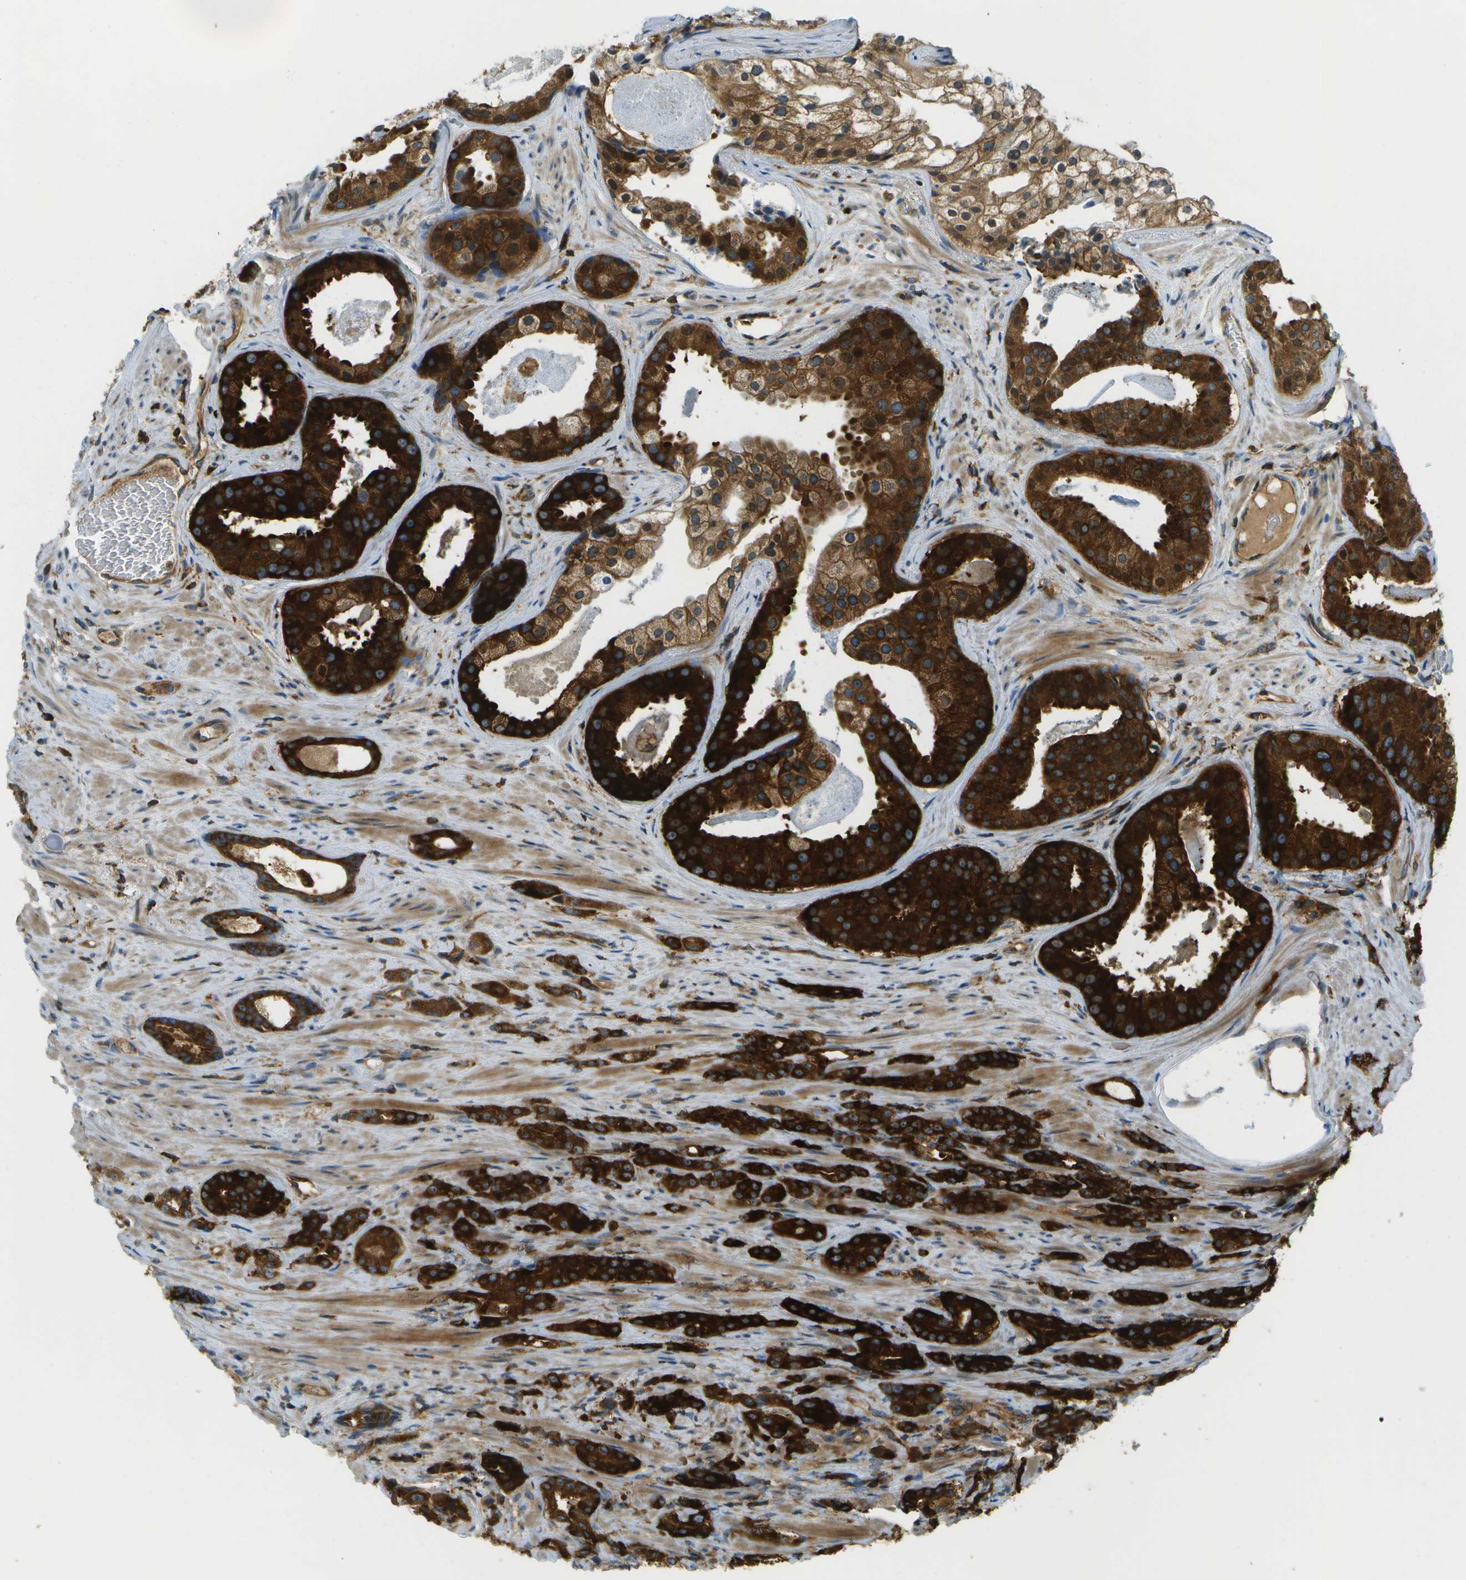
{"staining": {"intensity": "strong", "quantity": ">75%", "location": "cytoplasmic/membranous,nuclear"}, "tissue": "prostate cancer", "cell_type": "Tumor cells", "image_type": "cancer", "snomed": [{"axis": "morphology", "description": "Adenocarcinoma, High grade"}, {"axis": "topography", "description": "Prostate"}], "caption": "High-grade adenocarcinoma (prostate) stained with a protein marker shows strong staining in tumor cells.", "gene": "TMTC1", "patient": {"sex": "male", "age": 71}}